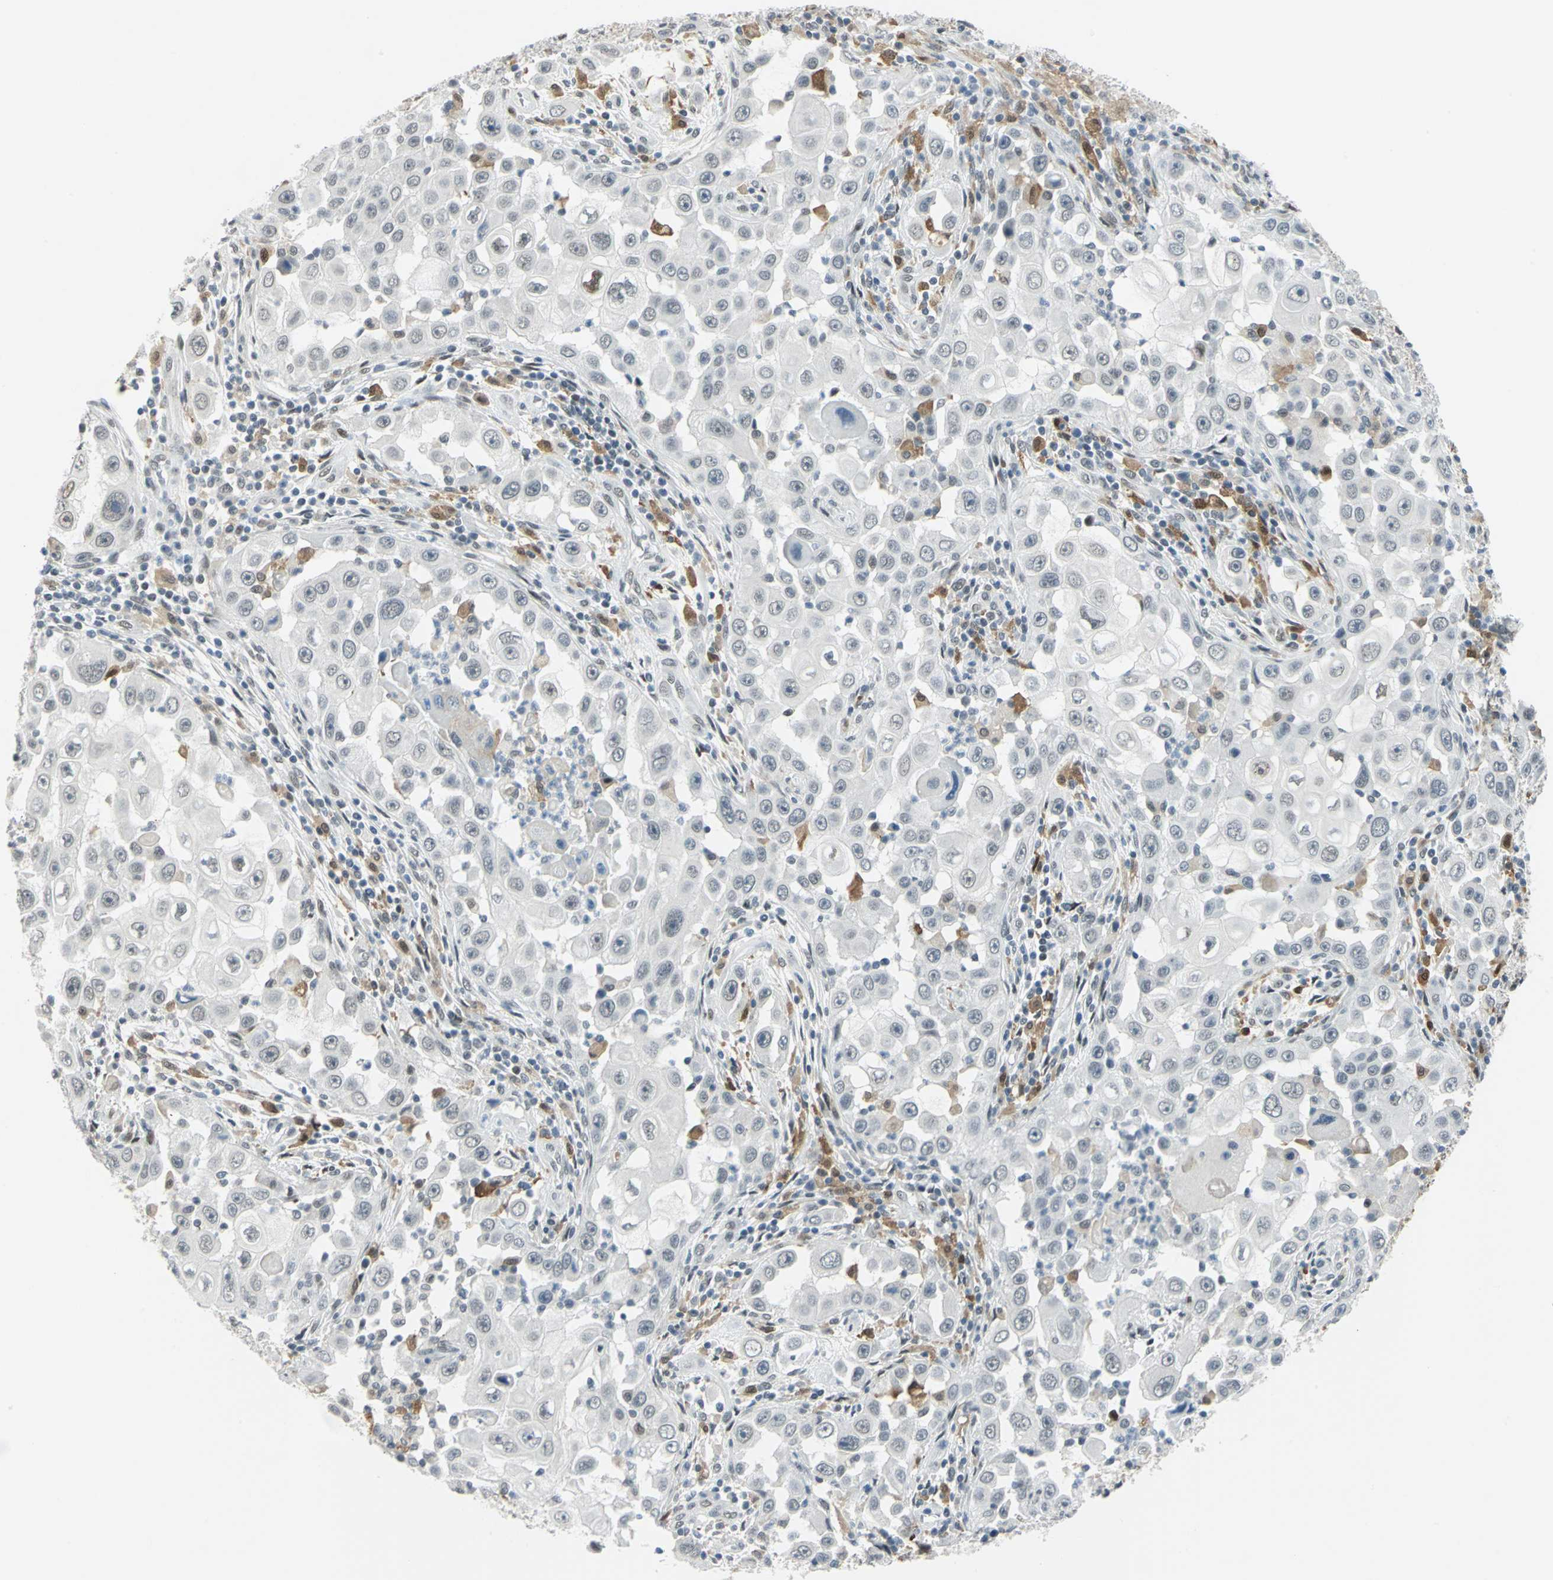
{"staining": {"intensity": "moderate", "quantity": "<25%", "location": "nuclear"}, "tissue": "head and neck cancer", "cell_type": "Tumor cells", "image_type": "cancer", "snomed": [{"axis": "morphology", "description": "Carcinoma, NOS"}, {"axis": "topography", "description": "Head-Neck"}], "caption": "High-magnification brightfield microscopy of head and neck cancer (carcinoma) stained with DAB (brown) and counterstained with hematoxylin (blue). tumor cells exhibit moderate nuclear staining is identified in approximately<25% of cells.", "gene": "MTMR10", "patient": {"sex": "male", "age": 87}}